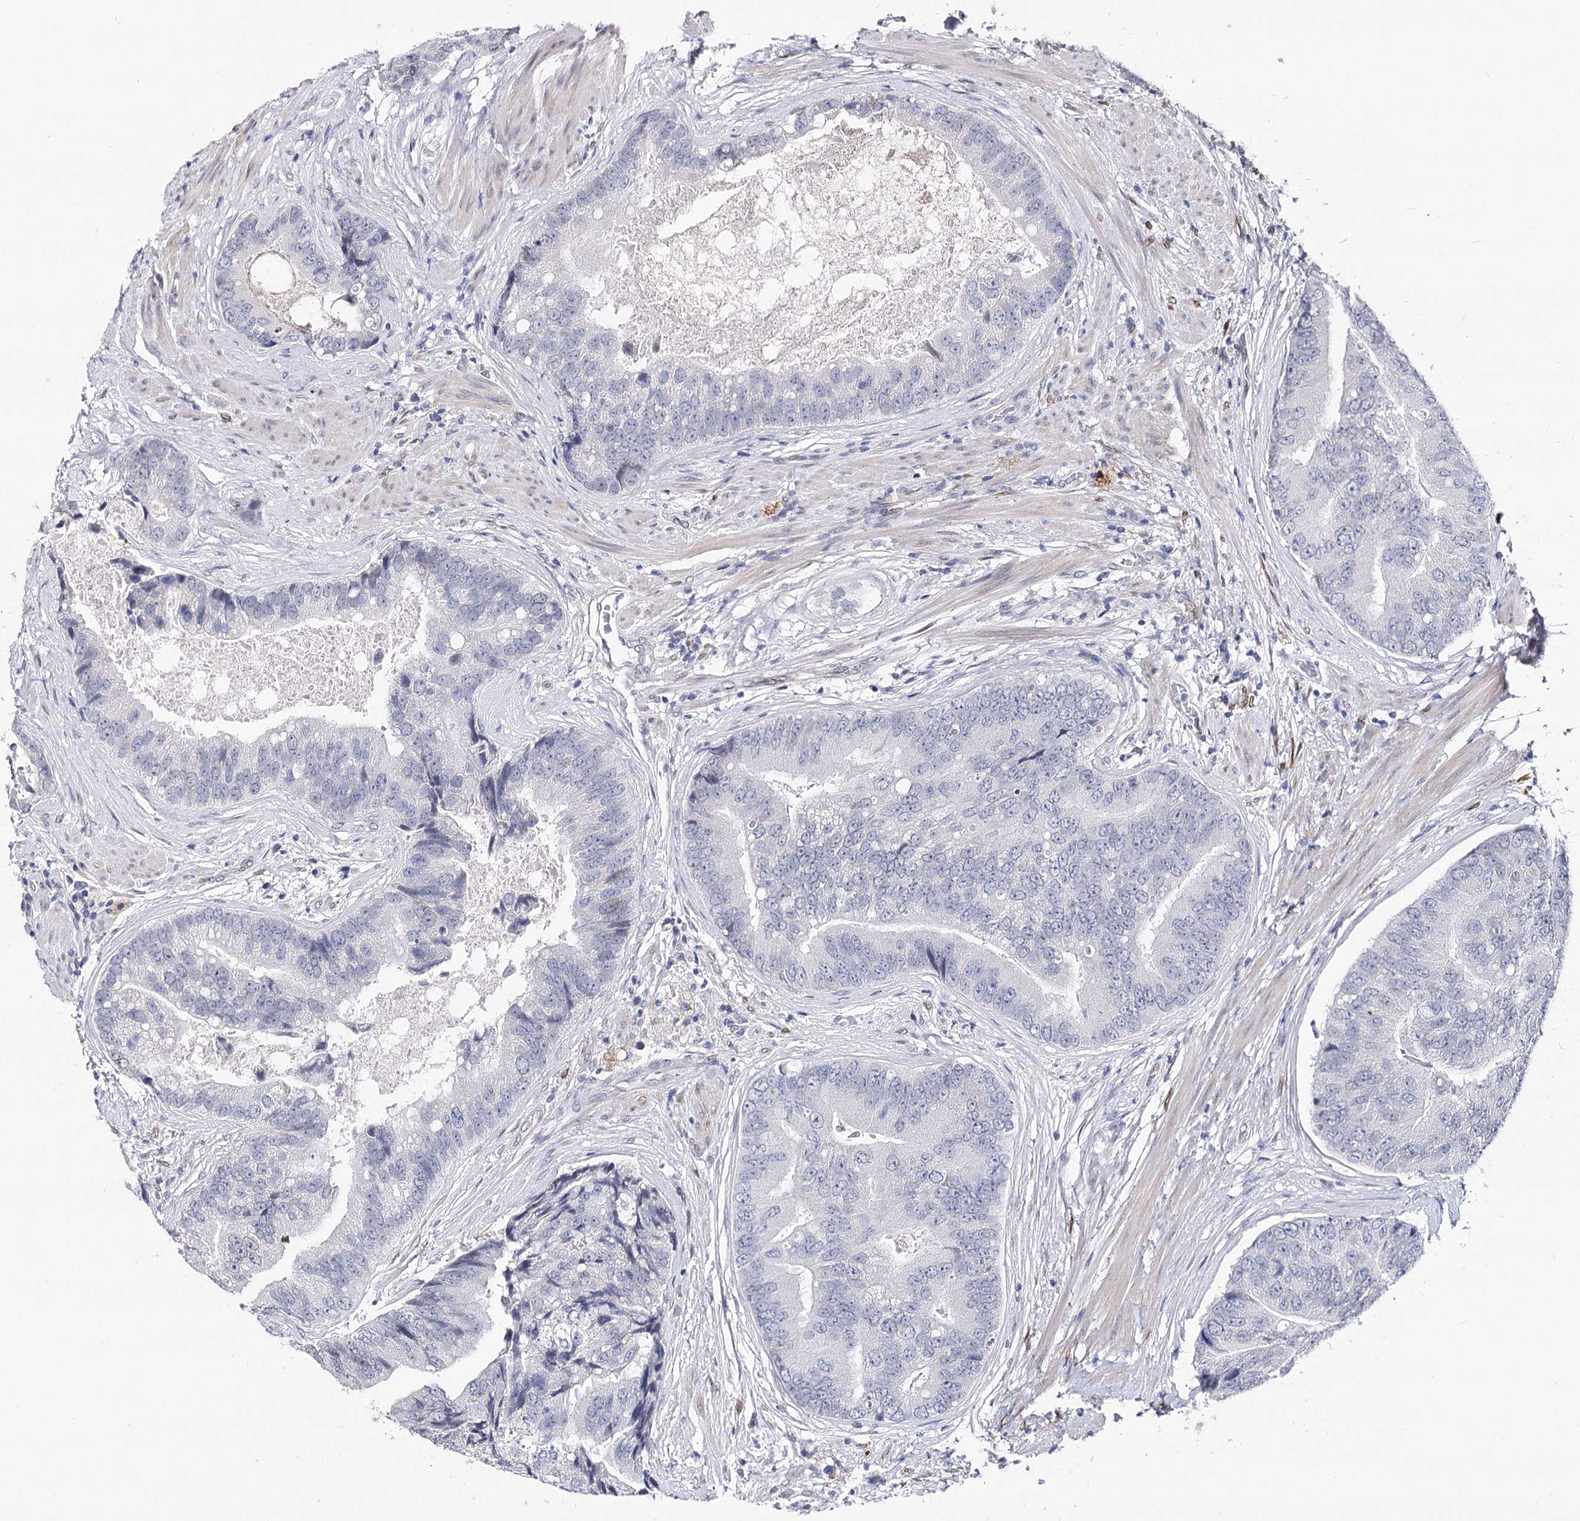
{"staining": {"intensity": "negative", "quantity": "none", "location": "none"}, "tissue": "prostate cancer", "cell_type": "Tumor cells", "image_type": "cancer", "snomed": [{"axis": "morphology", "description": "Adenocarcinoma, High grade"}, {"axis": "topography", "description": "Prostate"}], "caption": "A photomicrograph of human prostate high-grade adenocarcinoma is negative for staining in tumor cells.", "gene": "TMEM201", "patient": {"sex": "male", "age": 70}}